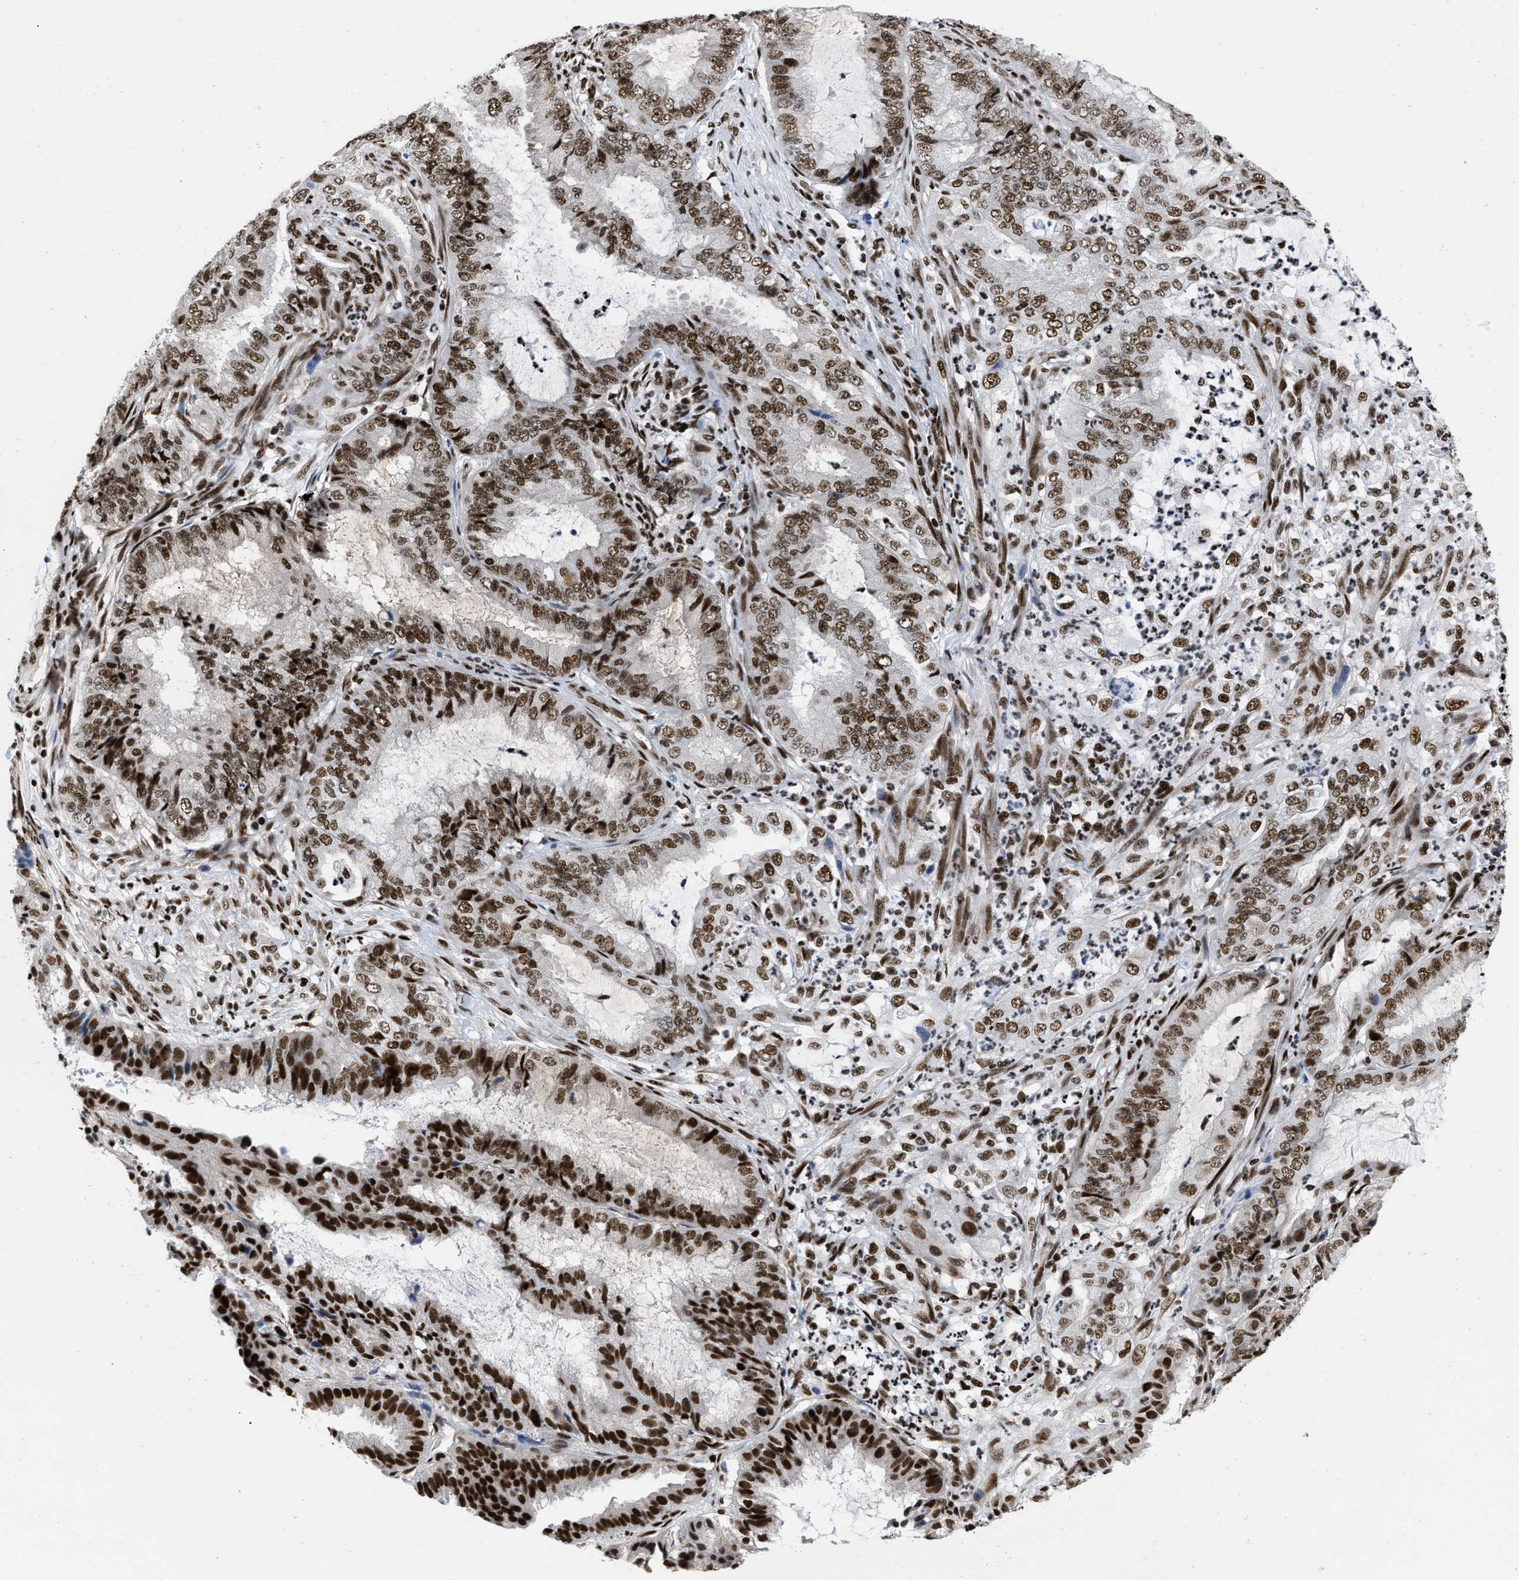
{"staining": {"intensity": "strong", "quantity": ">75%", "location": "nuclear"}, "tissue": "endometrial cancer", "cell_type": "Tumor cells", "image_type": "cancer", "snomed": [{"axis": "morphology", "description": "Adenocarcinoma, NOS"}, {"axis": "topography", "description": "Endometrium"}], "caption": "Endometrial cancer stained with immunohistochemistry displays strong nuclear positivity in approximately >75% of tumor cells.", "gene": "CREB1", "patient": {"sex": "female", "age": 51}}